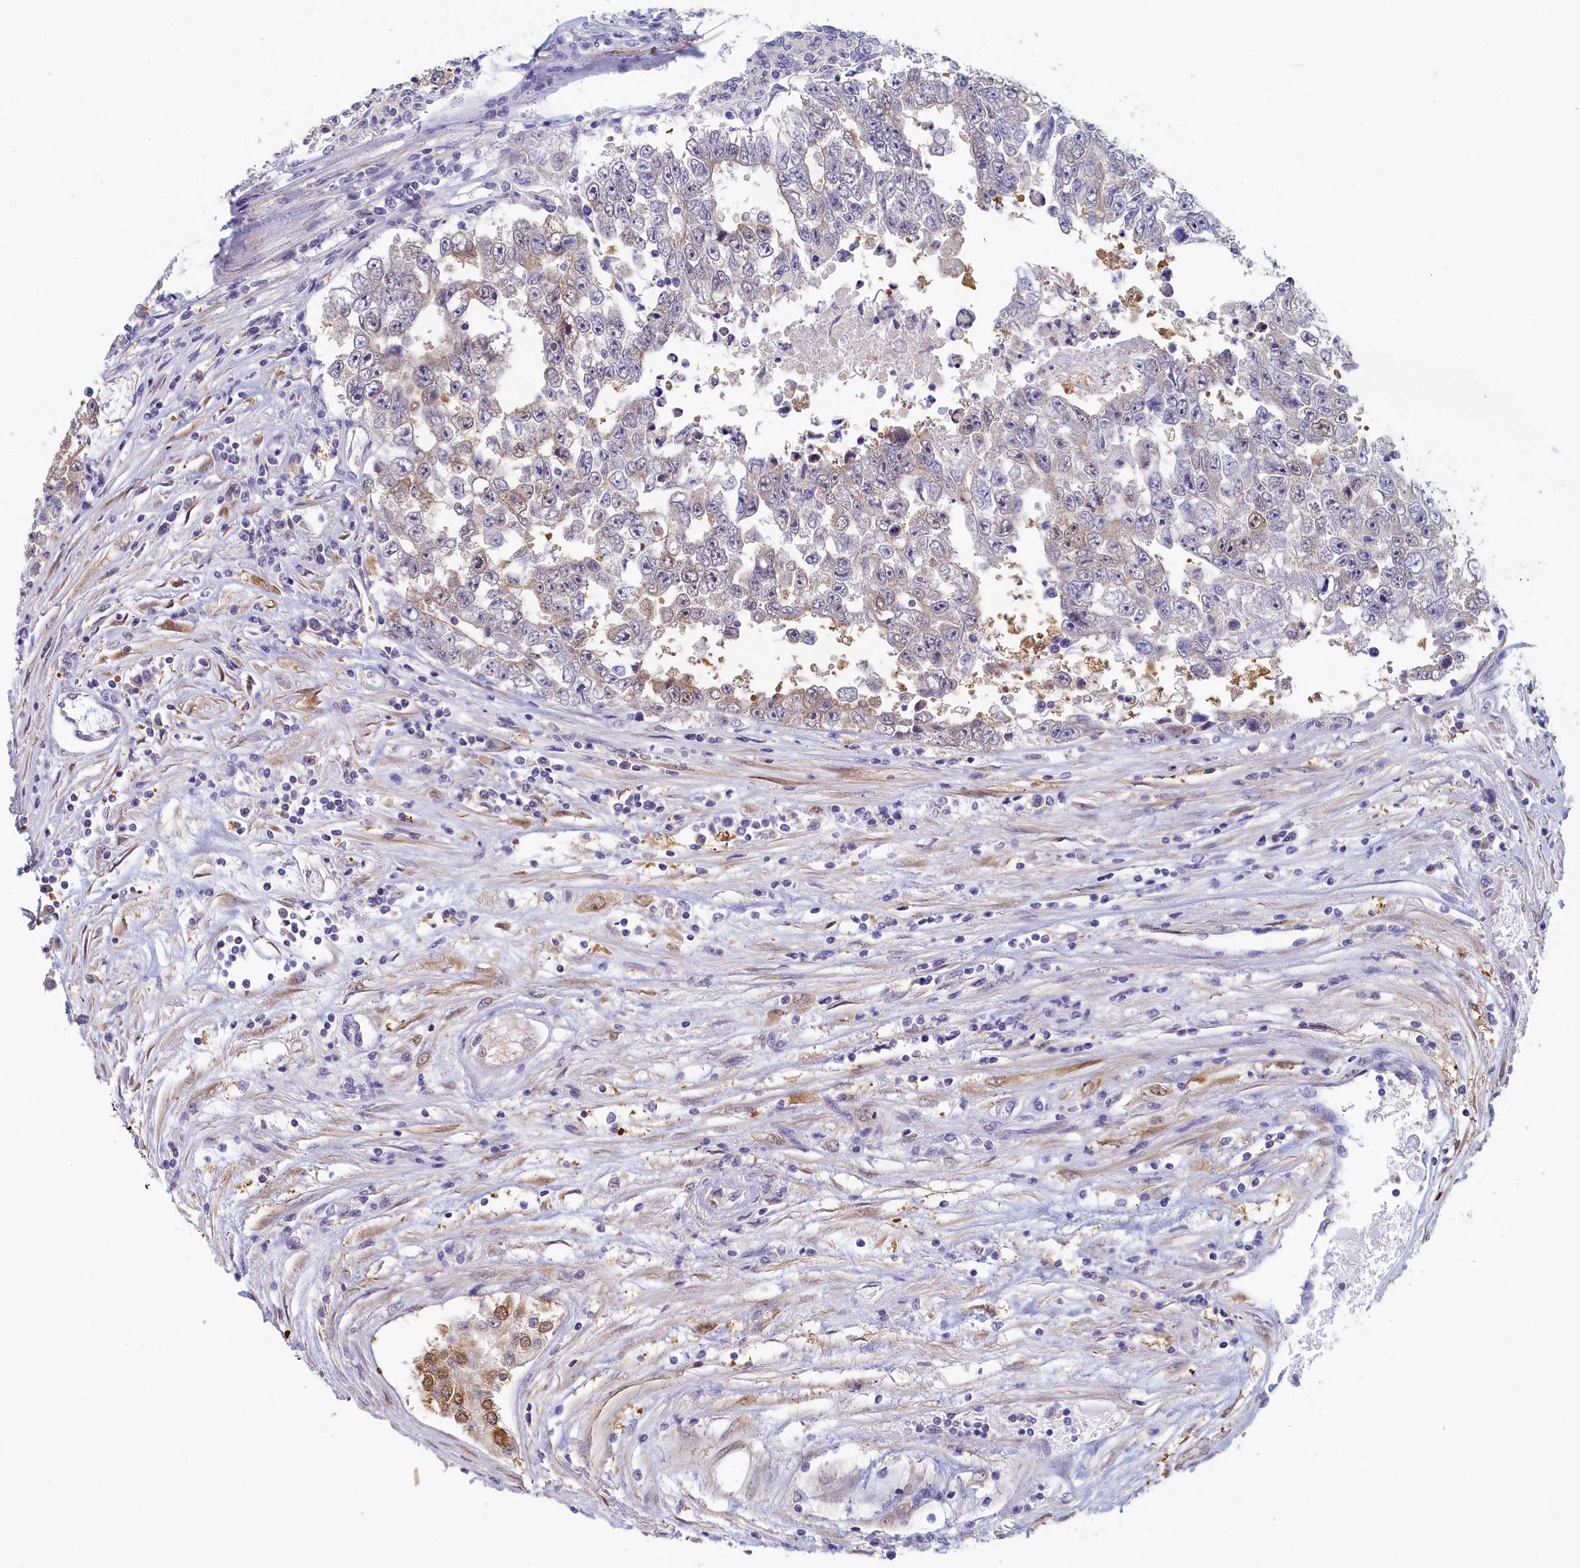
{"staining": {"intensity": "weak", "quantity": "<25%", "location": "nuclear"}, "tissue": "testis cancer", "cell_type": "Tumor cells", "image_type": "cancer", "snomed": [{"axis": "morphology", "description": "Carcinoma, Embryonal, NOS"}, {"axis": "topography", "description": "Testis"}], "caption": "A high-resolution micrograph shows immunohistochemistry staining of testis cancer (embryonal carcinoma), which reveals no significant staining in tumor cells.", "gene": "UCHL3", "patient": {"sex": "male", "age": 25}}